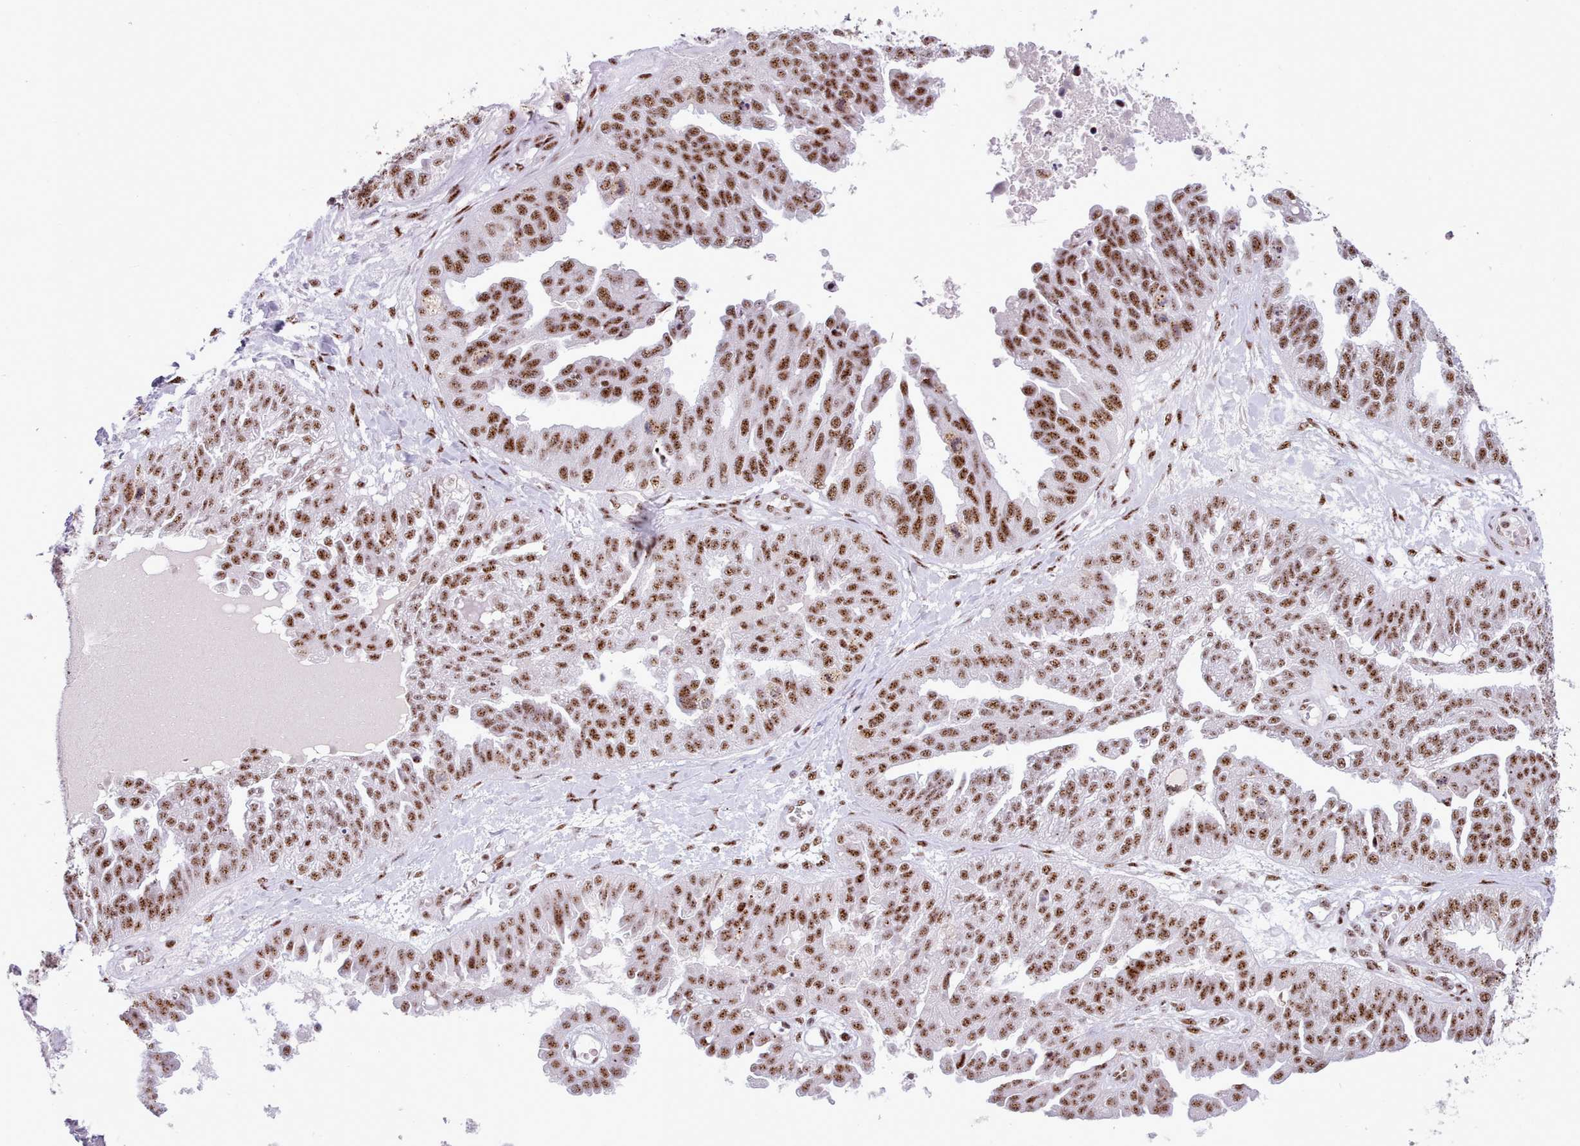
{"staining": {"intensity": "strong", "quantity": ">75%", "location": "nuclear"}, "tissue": "ovarian cancer", "cell_type": "Tumor cells", "image_type": "cancer", "snomed": [{"axis": "morphology", "description": "Cystadenocarcinoma, serous, NOS"}, {"axis": "topography", "description": "Ovary"}], "caption": "Immunohistochemical staining of human ovarian serous cystadenocarcinoma exhibits strong nuclear protein staining in about >75% of tumor cells. (brown staining indicates protein expression, while blue staining denotes nuclei).", "gene": "TMEM35B", "patient": {"sex": "female", "age": 58}}